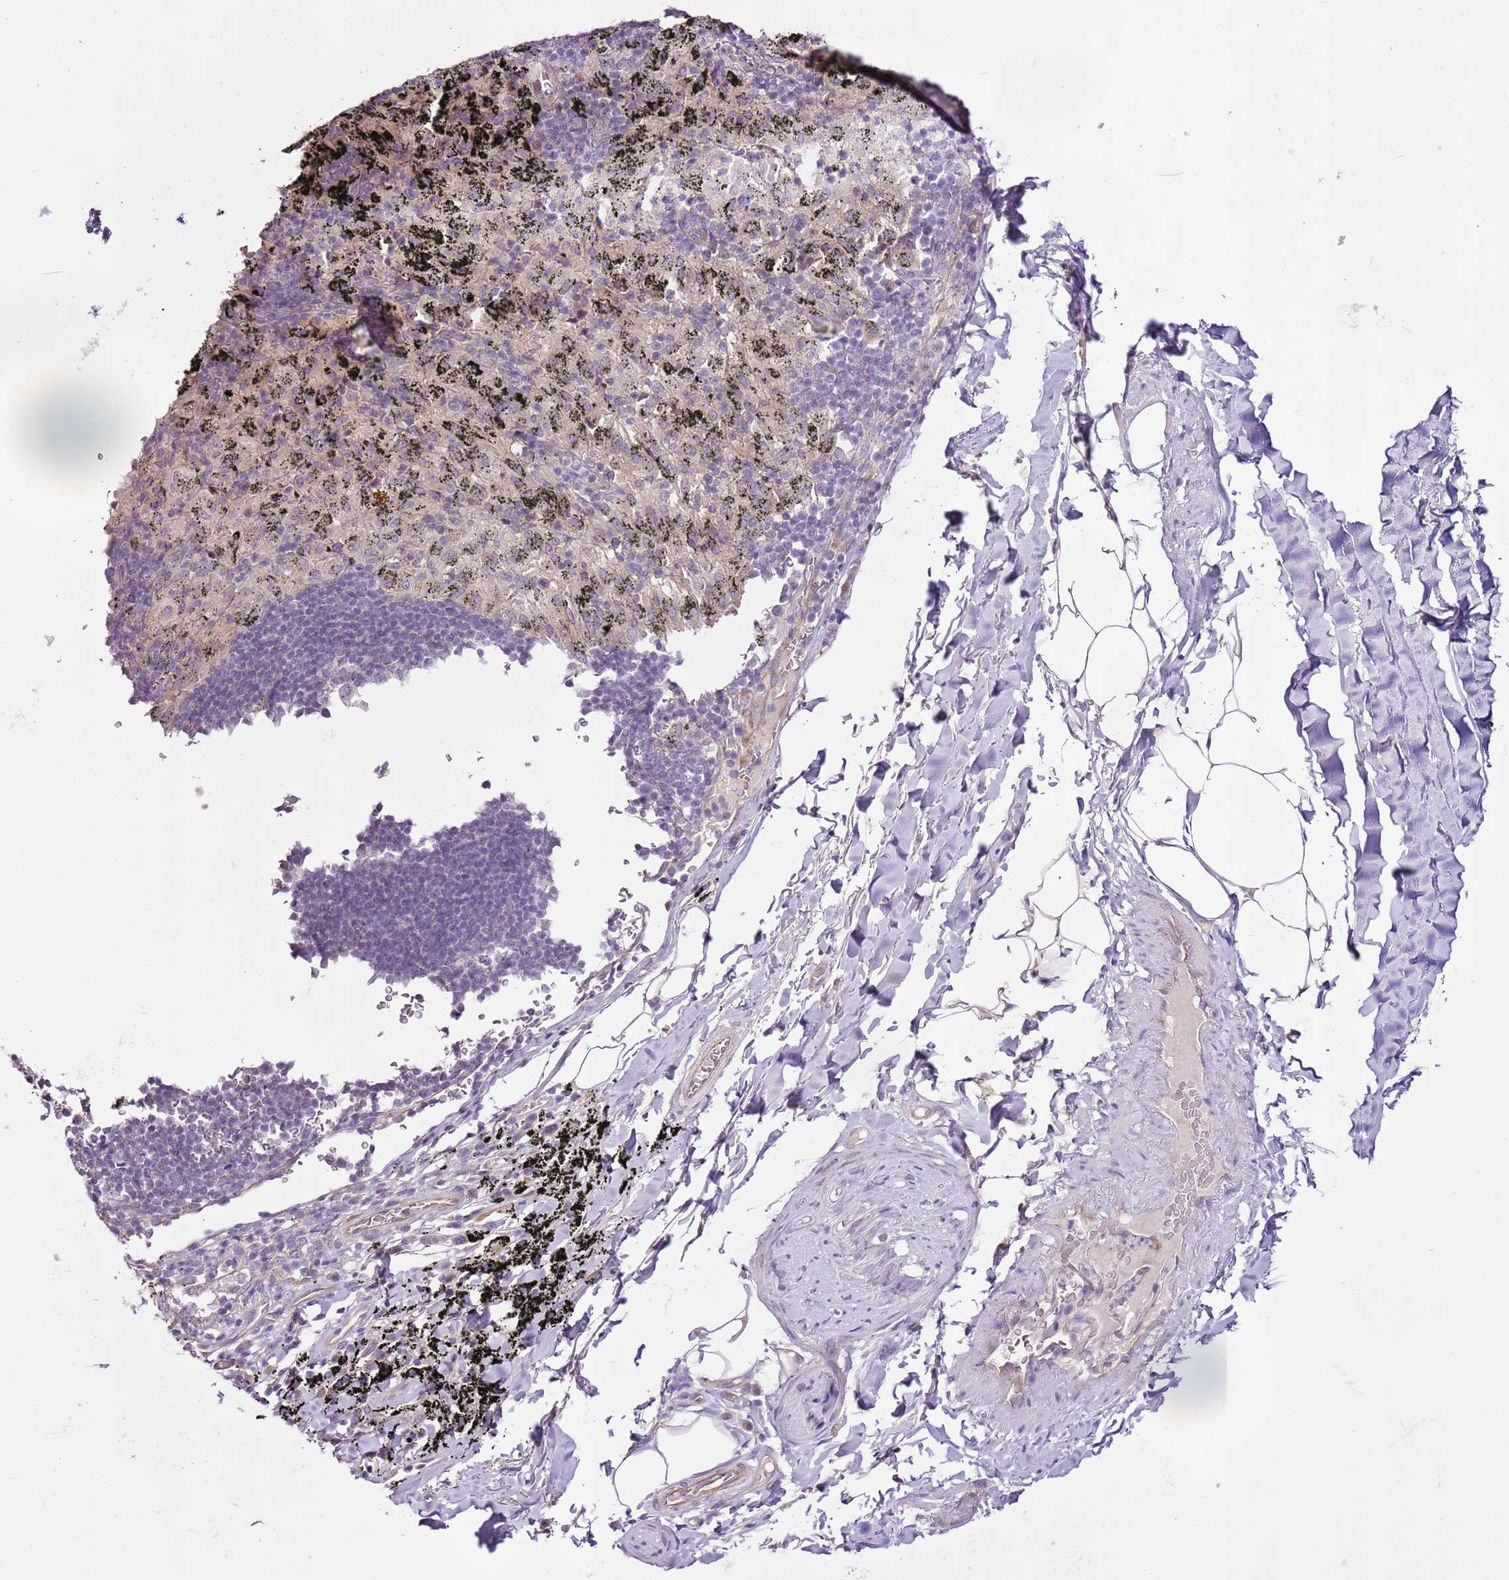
{"staining": {"intensity": "negative", "quantity": "none", "location": "none"}, "tissue": "adipose tissue", "cell_type": "Adipocytes", "image_type": "normal", "snomed": [{"axis": "morphology", "description": "Normal tissue, NOS"}, {"axis": "topography", "description": "Lymph node"}, {"axis": "topography", "description": "Bronchus"}], "caption": "An IHC image of normal adipose tissue is shown. There is no staining in adipocytes of adipose tissue.", "gene": "CMKLR1", "patient": {"sex": "male", "age": 63}}